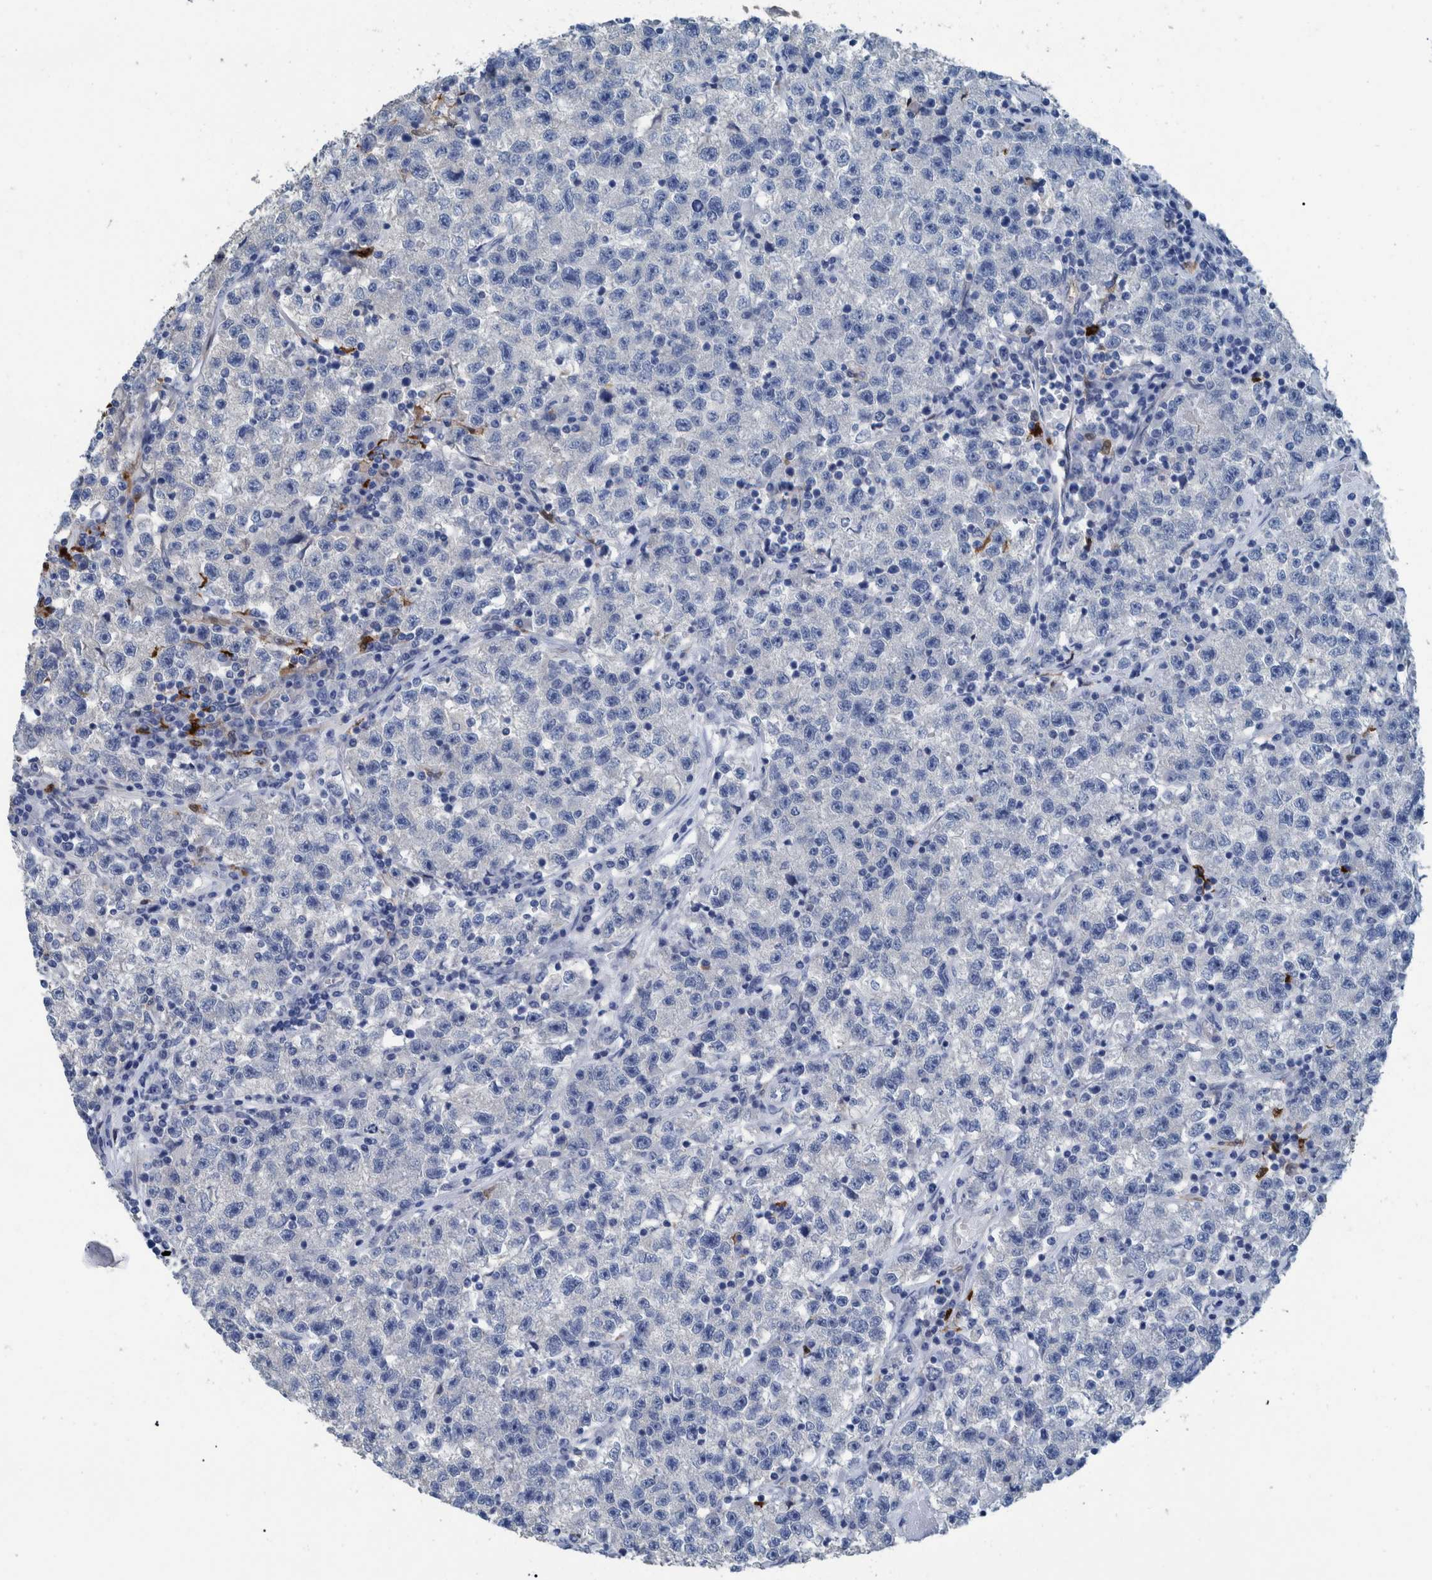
{"staining": {"intensity": "negative", "quantity": "none", "location": "none"}, "tissue": "testis cancer", "cell_type": "Tumor cells", "image_type": "cancer", "snomed": [{"axis": "morphology", "description": "Seminoma, NOS"}, {"axis": "topography", "description": "Testis"}], "caption": "DAB (3,3'-diaminobenzidine) immunohistochemical staining of human testis cancer (seminoma) reveals no significant staining in tumor cells.", "gene": "IDO1", "patient": {"sex": "male", "age": 22}}